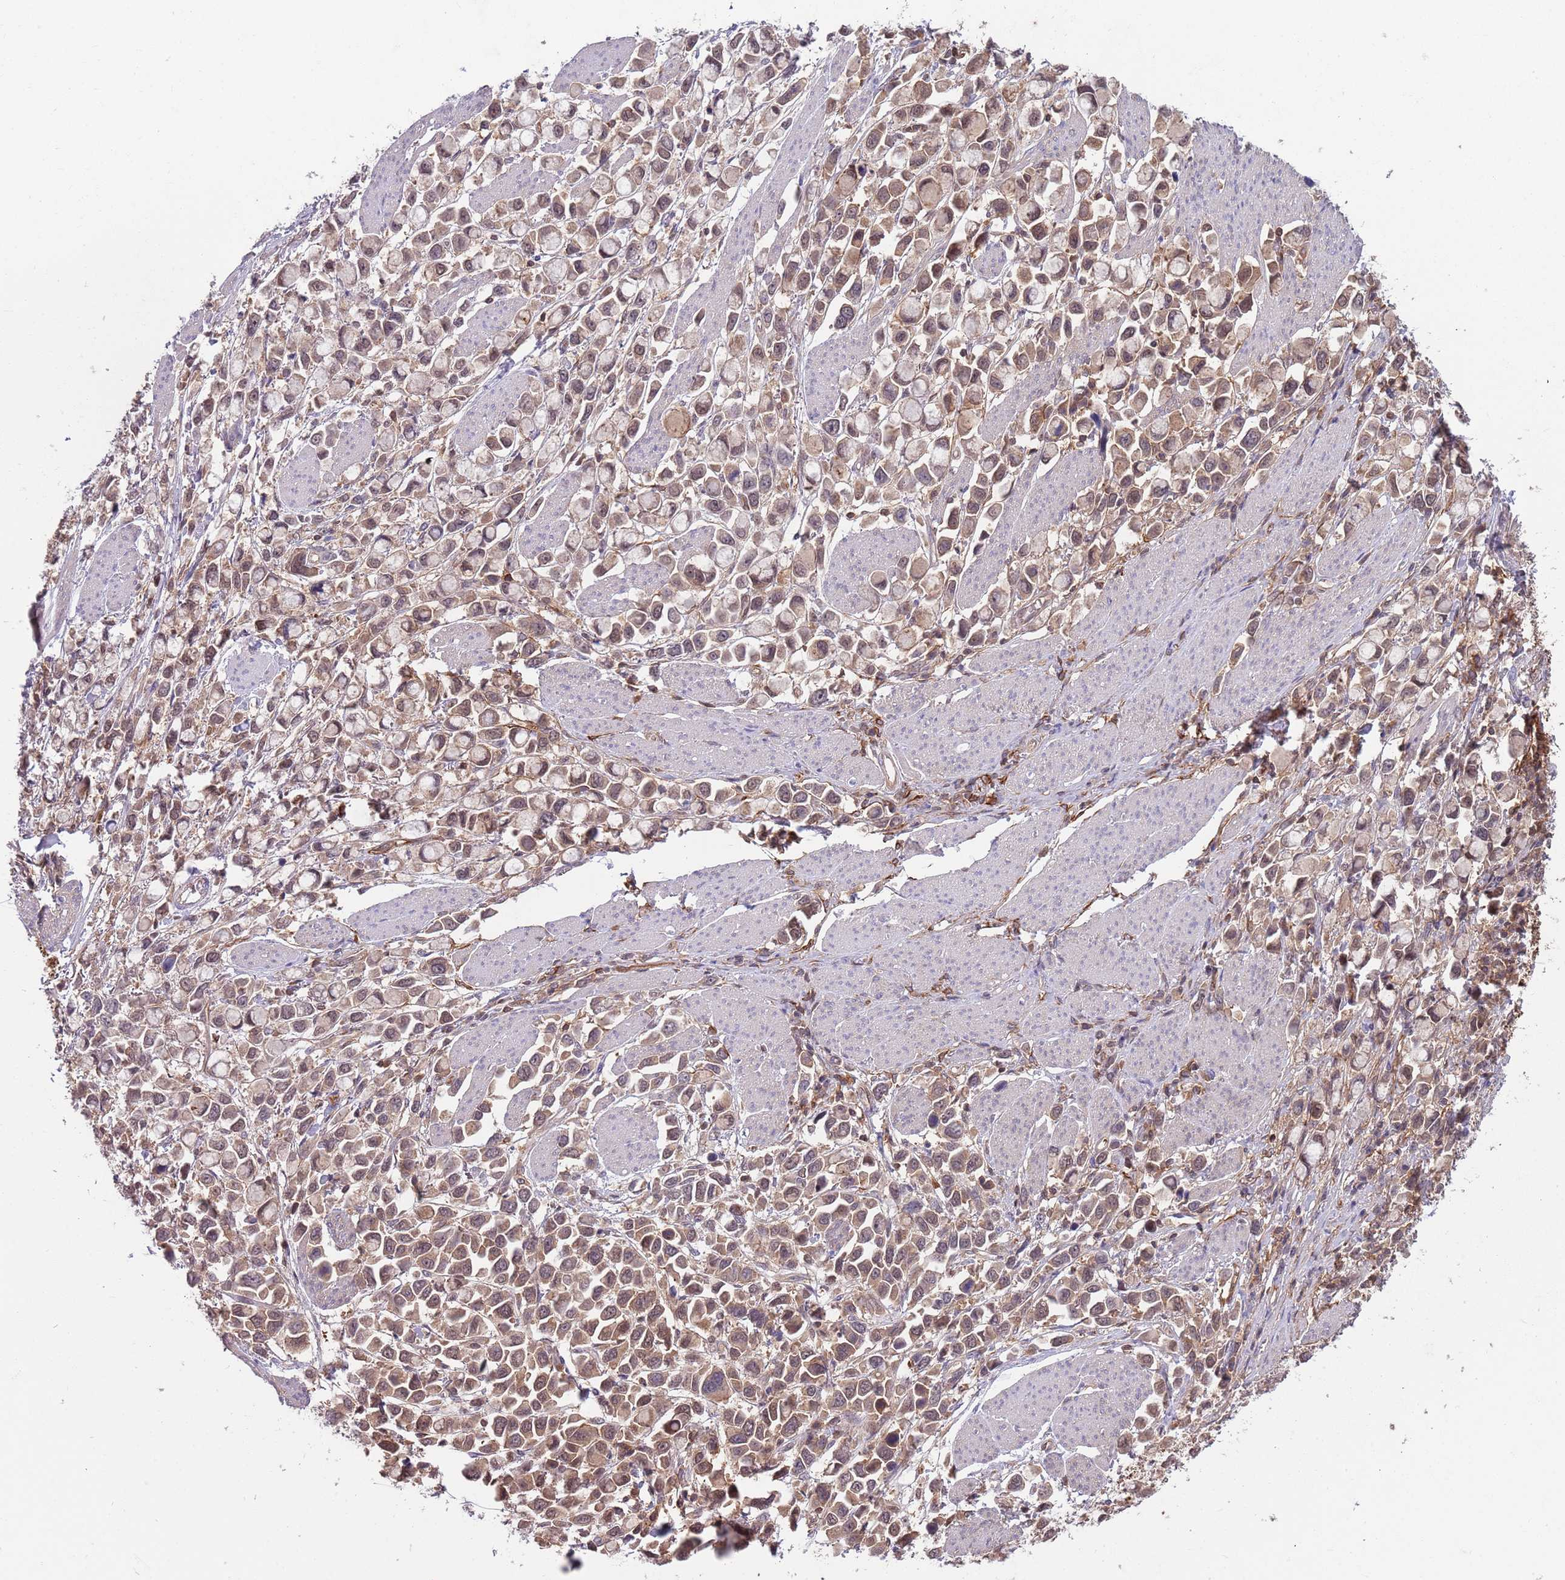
{"staining": {"intensity": "weak", "quantity": ">75%", "location": "cytoplasmic/membranous"}, "tissue": "stomach cancer", "cell_type": "Tumor cells", "image_type": "cancer", "snomed": [{"axis": "morphology", "description": "Adenocarcinoma, NOS"}, {"axis": "topography", "description": "Stomach"}], "caption": "Stomach cancer (adenocarcinoma) stained with IHC displays weak cytoplasmic/membranous expression in approximately >75% of tumor cells. (brown staining indicates protein expression, while blue staining denotes nuclei).", "gene": "GSDMD", "patient": {"sex": "female", "age": 81}}